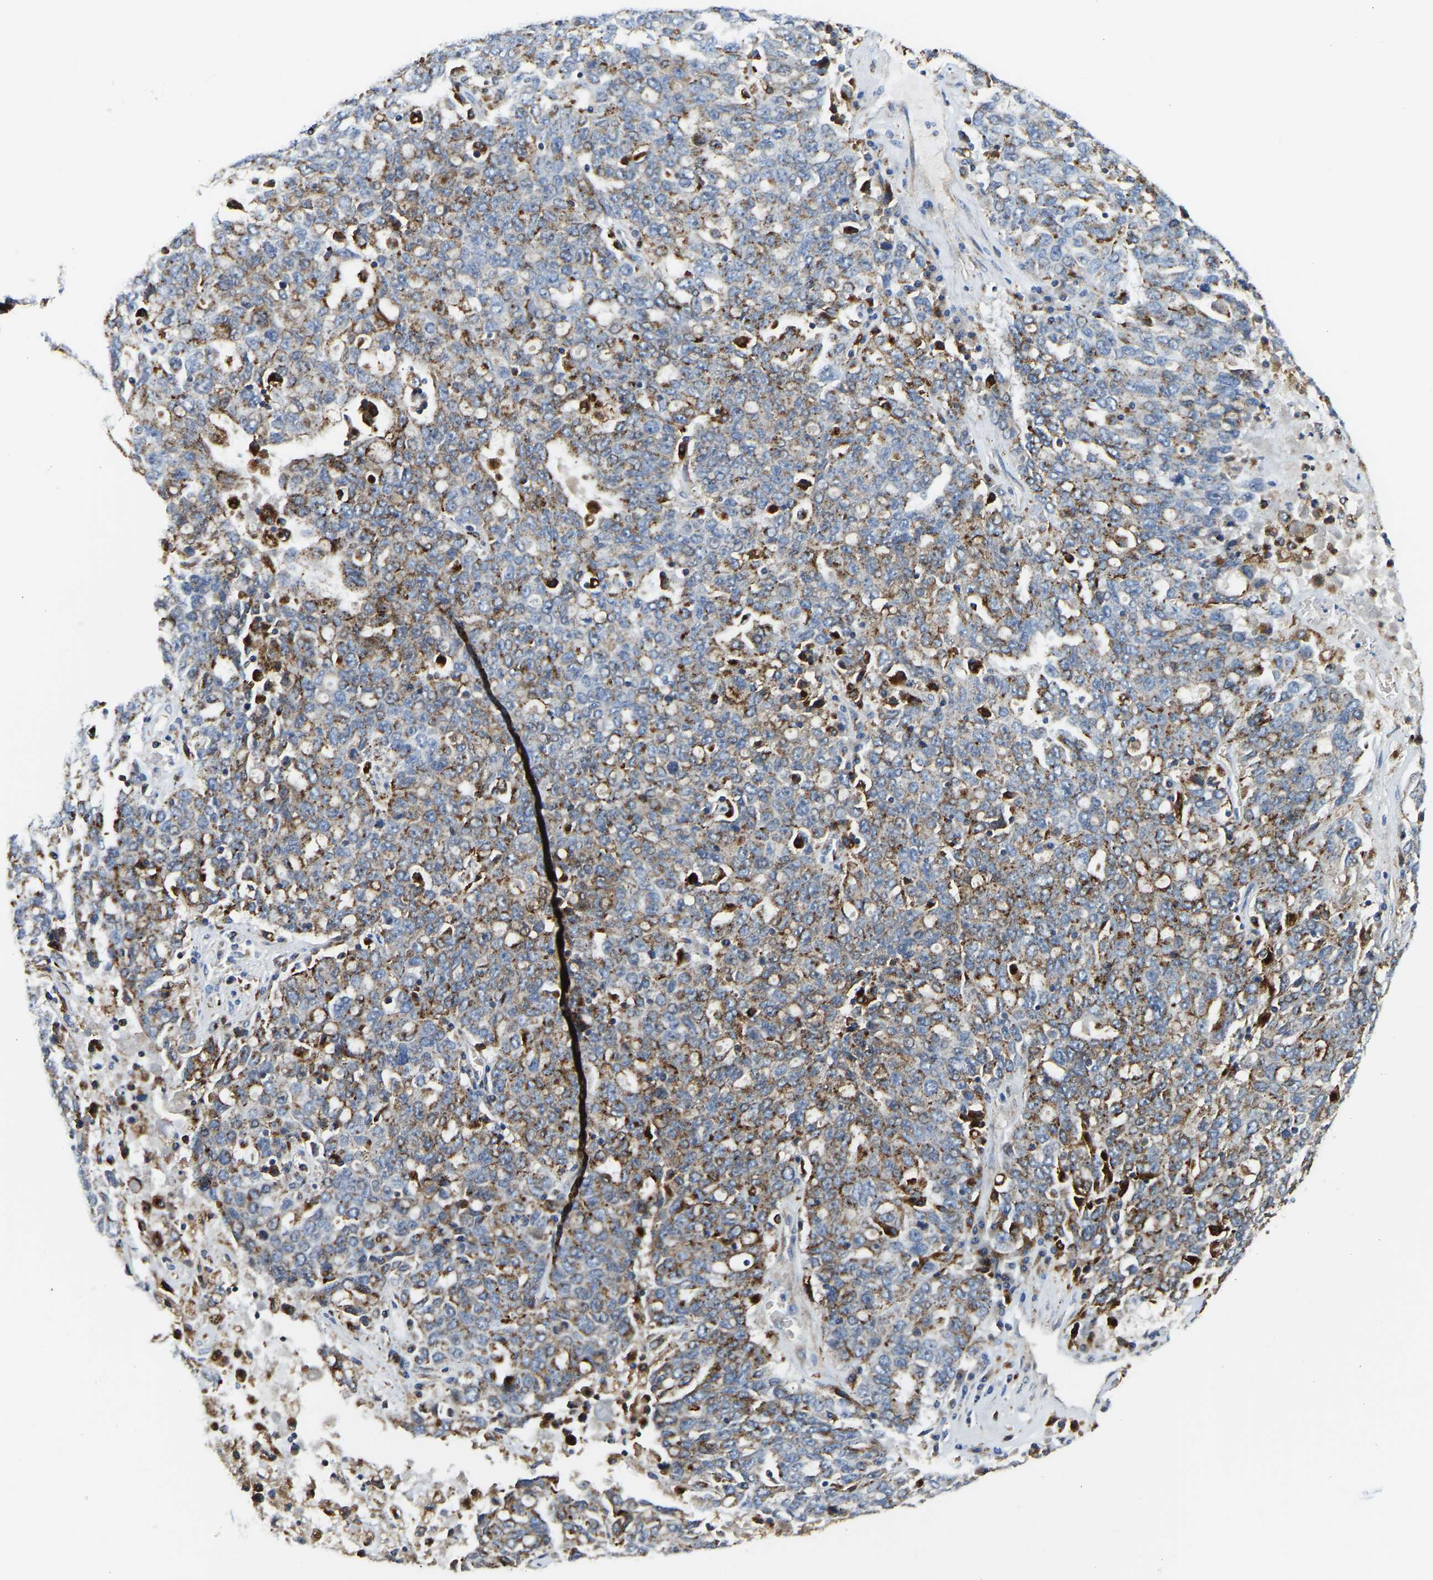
{"staining": {"intensity": "moderate", "quantity": ">75%", "location": "cytoplasmic/membranous"}, "tissue": "ovarian cancer", "cell_type": "Tumor cells", "image_type": "cancer", "snomed": [{"axis": "morphology", "description": "Carcinoma, endometroid"}, {"axis": "topography", "description": "Ovary"}], "caption": "Immunohistochemical staining of human ovarian cancer shows medium levels of moderate cytoplasmic/membranous expression in about >75% of tumor cells. (DAB = brown stain, brightfield microscopy at high magnification).", "gene": "ATP6V1E1", "patient": {"sex": "female", "age": 62}}